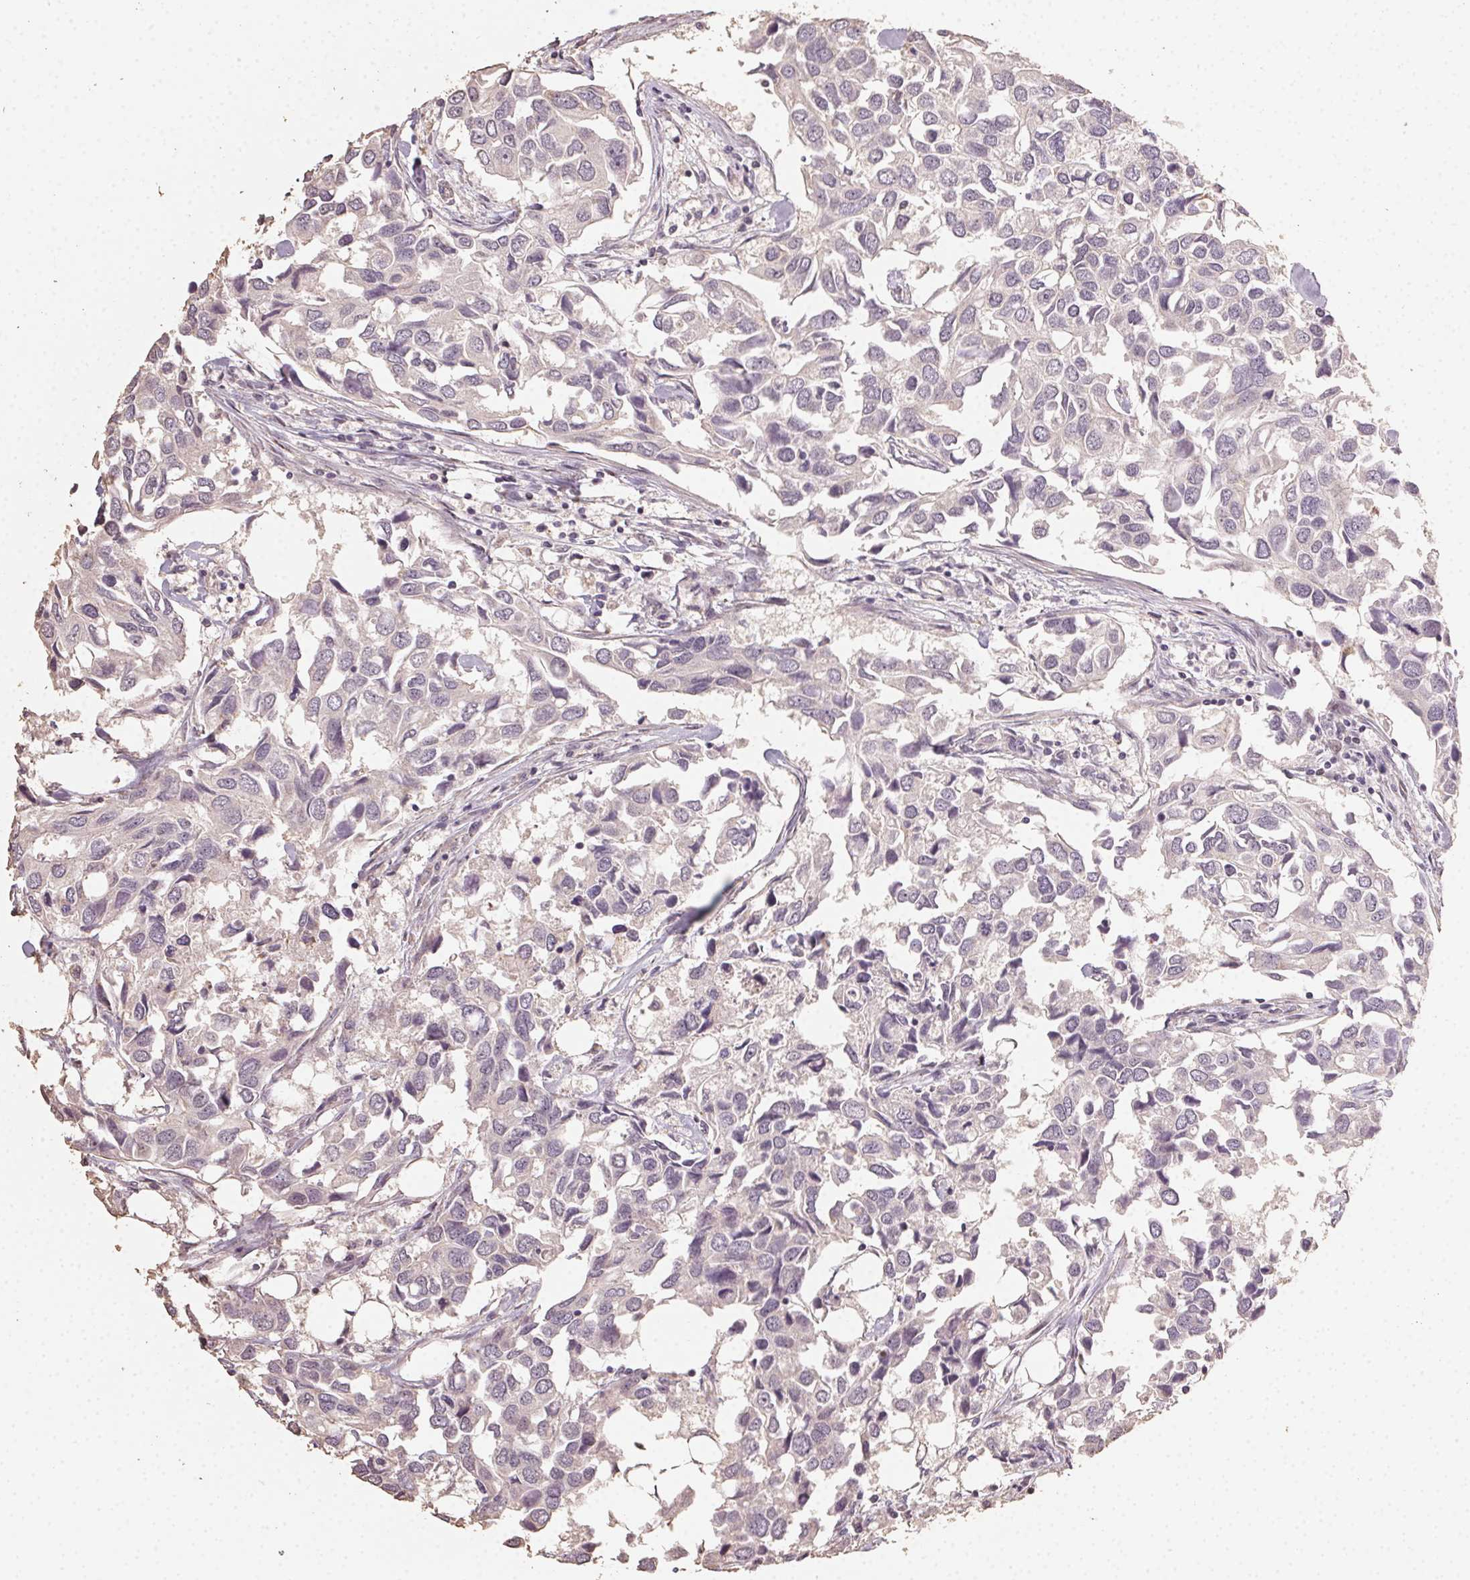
{"staining": {"intensity": "negative", "quantity": "none", "location": "none"}, "tissue": "breast cancer", "cell_type": "Tumor cells", "image_type": "cancer", "snomed": [{"axis": "morphology", "description": "Duct carcinoma"}, {"axis": "topography", "description": "Breast"}], "caption": "There is no significant expression in tumor cells of breast cancer.", "gene": "NCOA4", "patient": {"sex": "female", "age": 83}}